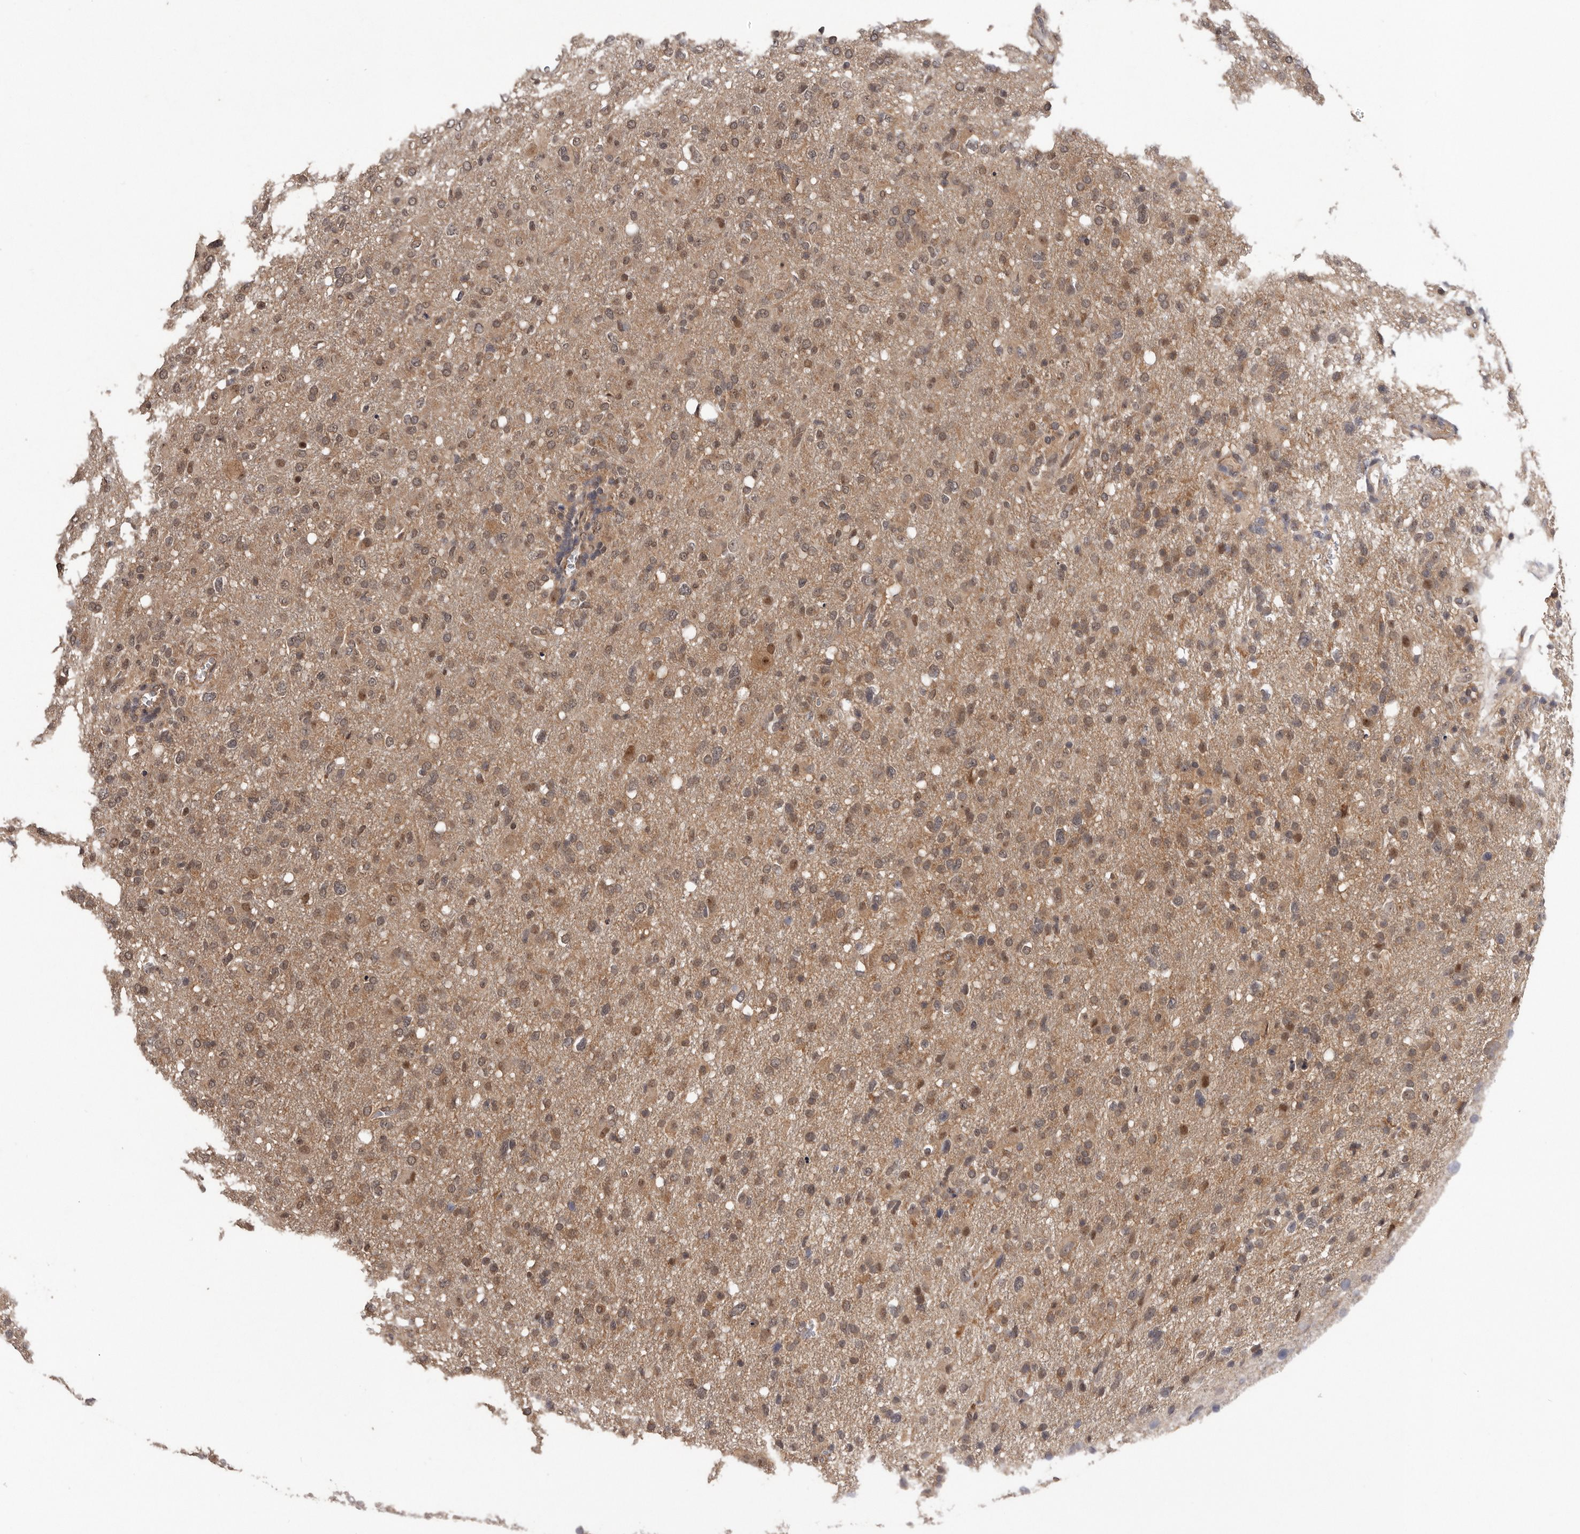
{"staining": {"intensity": "weak", "quantity": "25%-75%", "location": "cytoplasmic/membranous,nuclear"}, "tissue": "glioma", "cell_type": "Tumor cells", "image_type": "cancer", "snomed": [{"axis": "morphology", "description": "Glioma, malignant, High grade"}, {"axis": "topography", "description": "Brain"}], "caption": "Immunohistochemical staining of malignant high-grade glioma reveals low levels of weak cytoplasmic/membranous and nuclear protein positivity in about 25%-75% of tumor cells.", "gene": "VPS37A", "patient": {"sex": "female", "age": 57}}